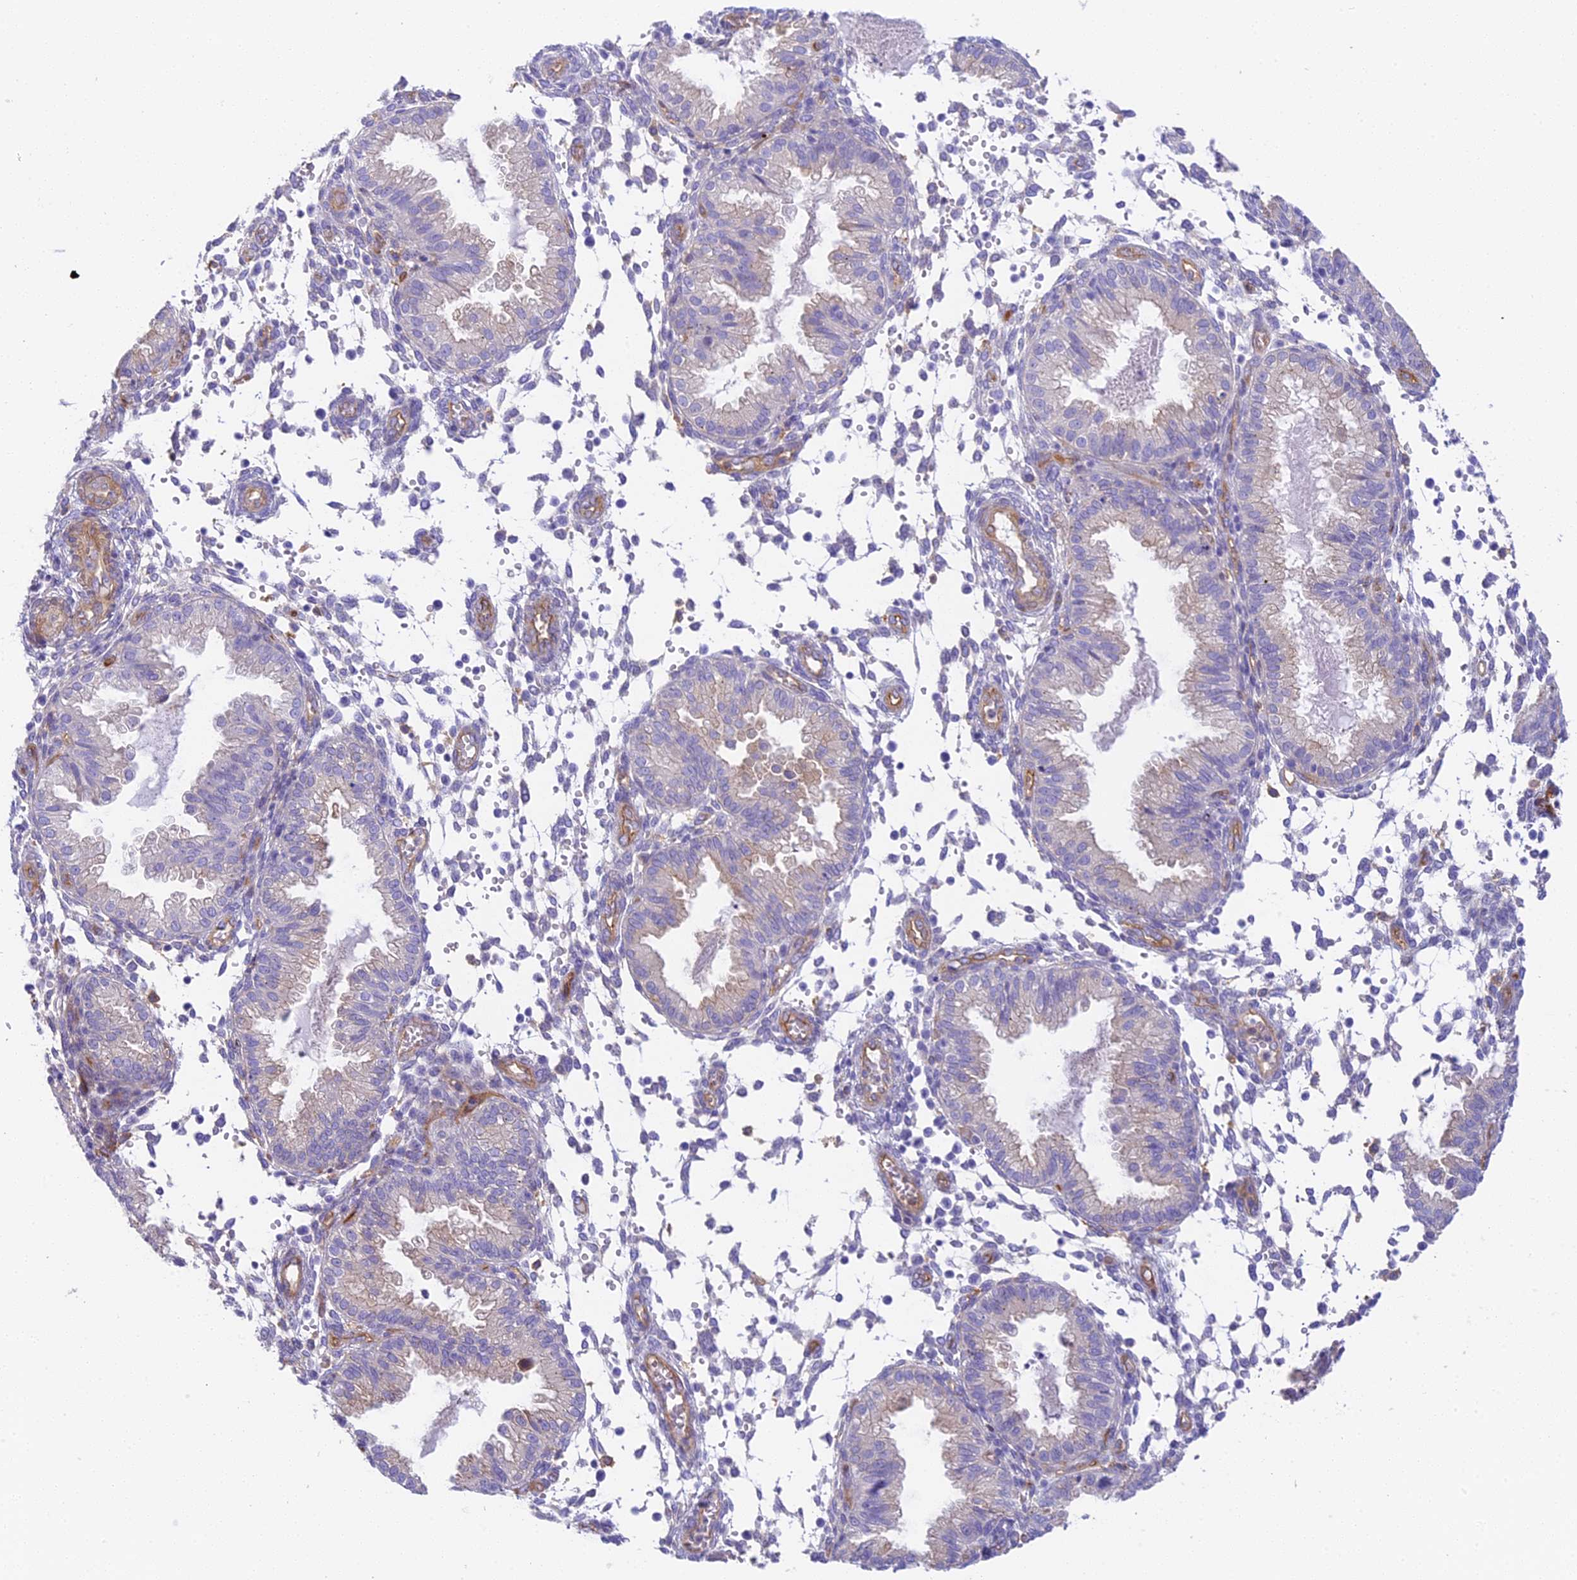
{"staining": {"intensity": "negative", "quantity": "none", "location": "none"}, "tissue": "endometrium", "cell_type": "Cells in endometrial stroma", "image_type": "normal", "snomed": [{"axis": "morphology", "description": "Normal tissue, NOS"}, {"axis": "topography", "description": "Endometrium"}], "caption": "The micrograph demonstrates no significant staining in cells in endometrial stroma of endometrium.", "gene": "HOMER3", "patient": {"sex": "female", "age": 33}}